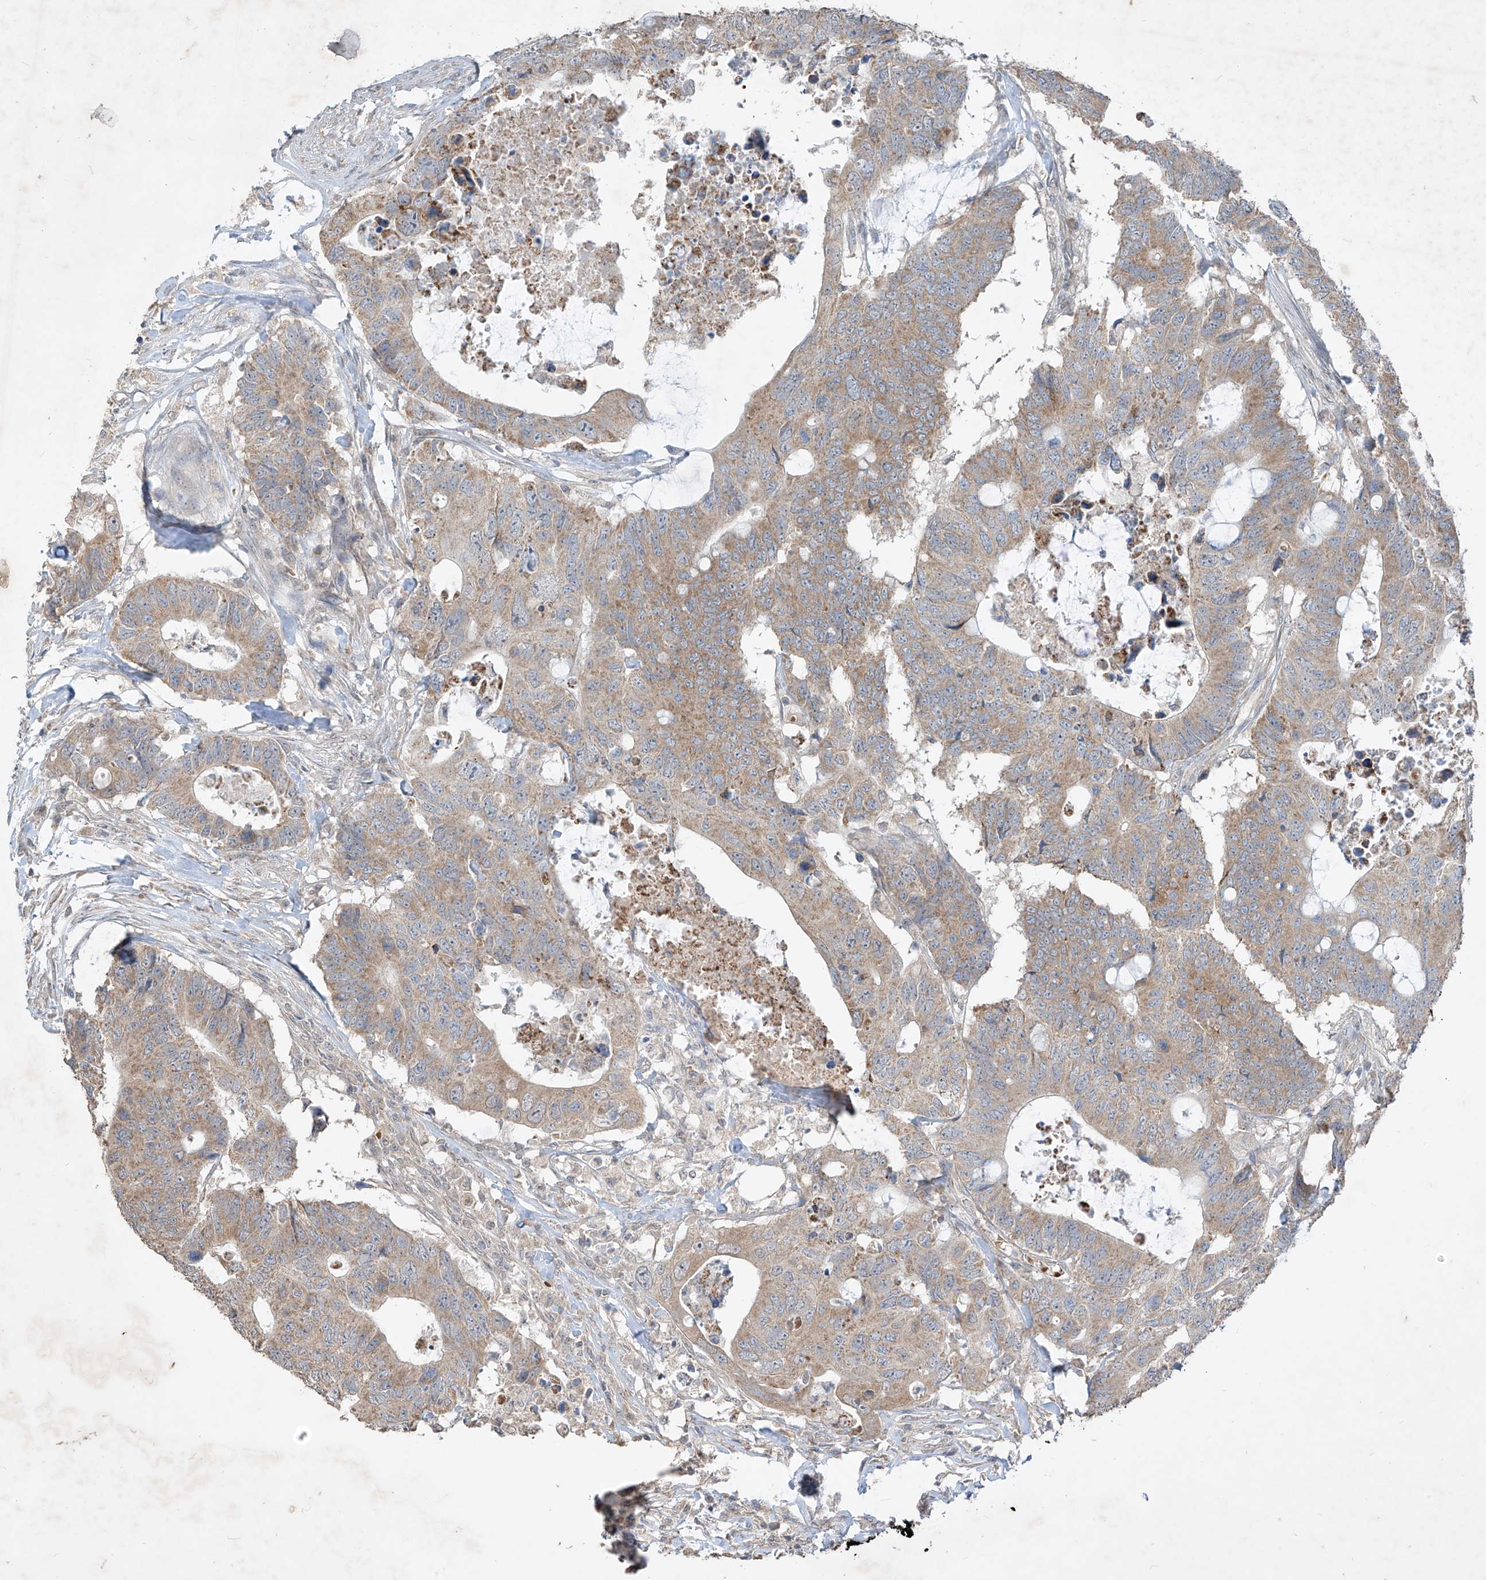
{"staining": {"intensity": "moderate", "quantity": ">75%", "location": "cytoplasmic/membranous"}, "tissue": "colorectal cancer", "cell_type": "Tumor cells", "image_type": "cancer", "snomed": [{"axis": "morphology", "description": "Adenocarcinoma, NOS"}, {"axis": "topography", "description": "Colon"}], "caption": "Protein staining exhibits moderate cytoplasmic/membranous expression in approximately >75% of tumor cells in adenocarcinoma (colorectal). (DAB = brown stain, brightfield microscopy at high magnification).", "gene": "MTUS2", "patient": {"sex": "male", "age": 71}}